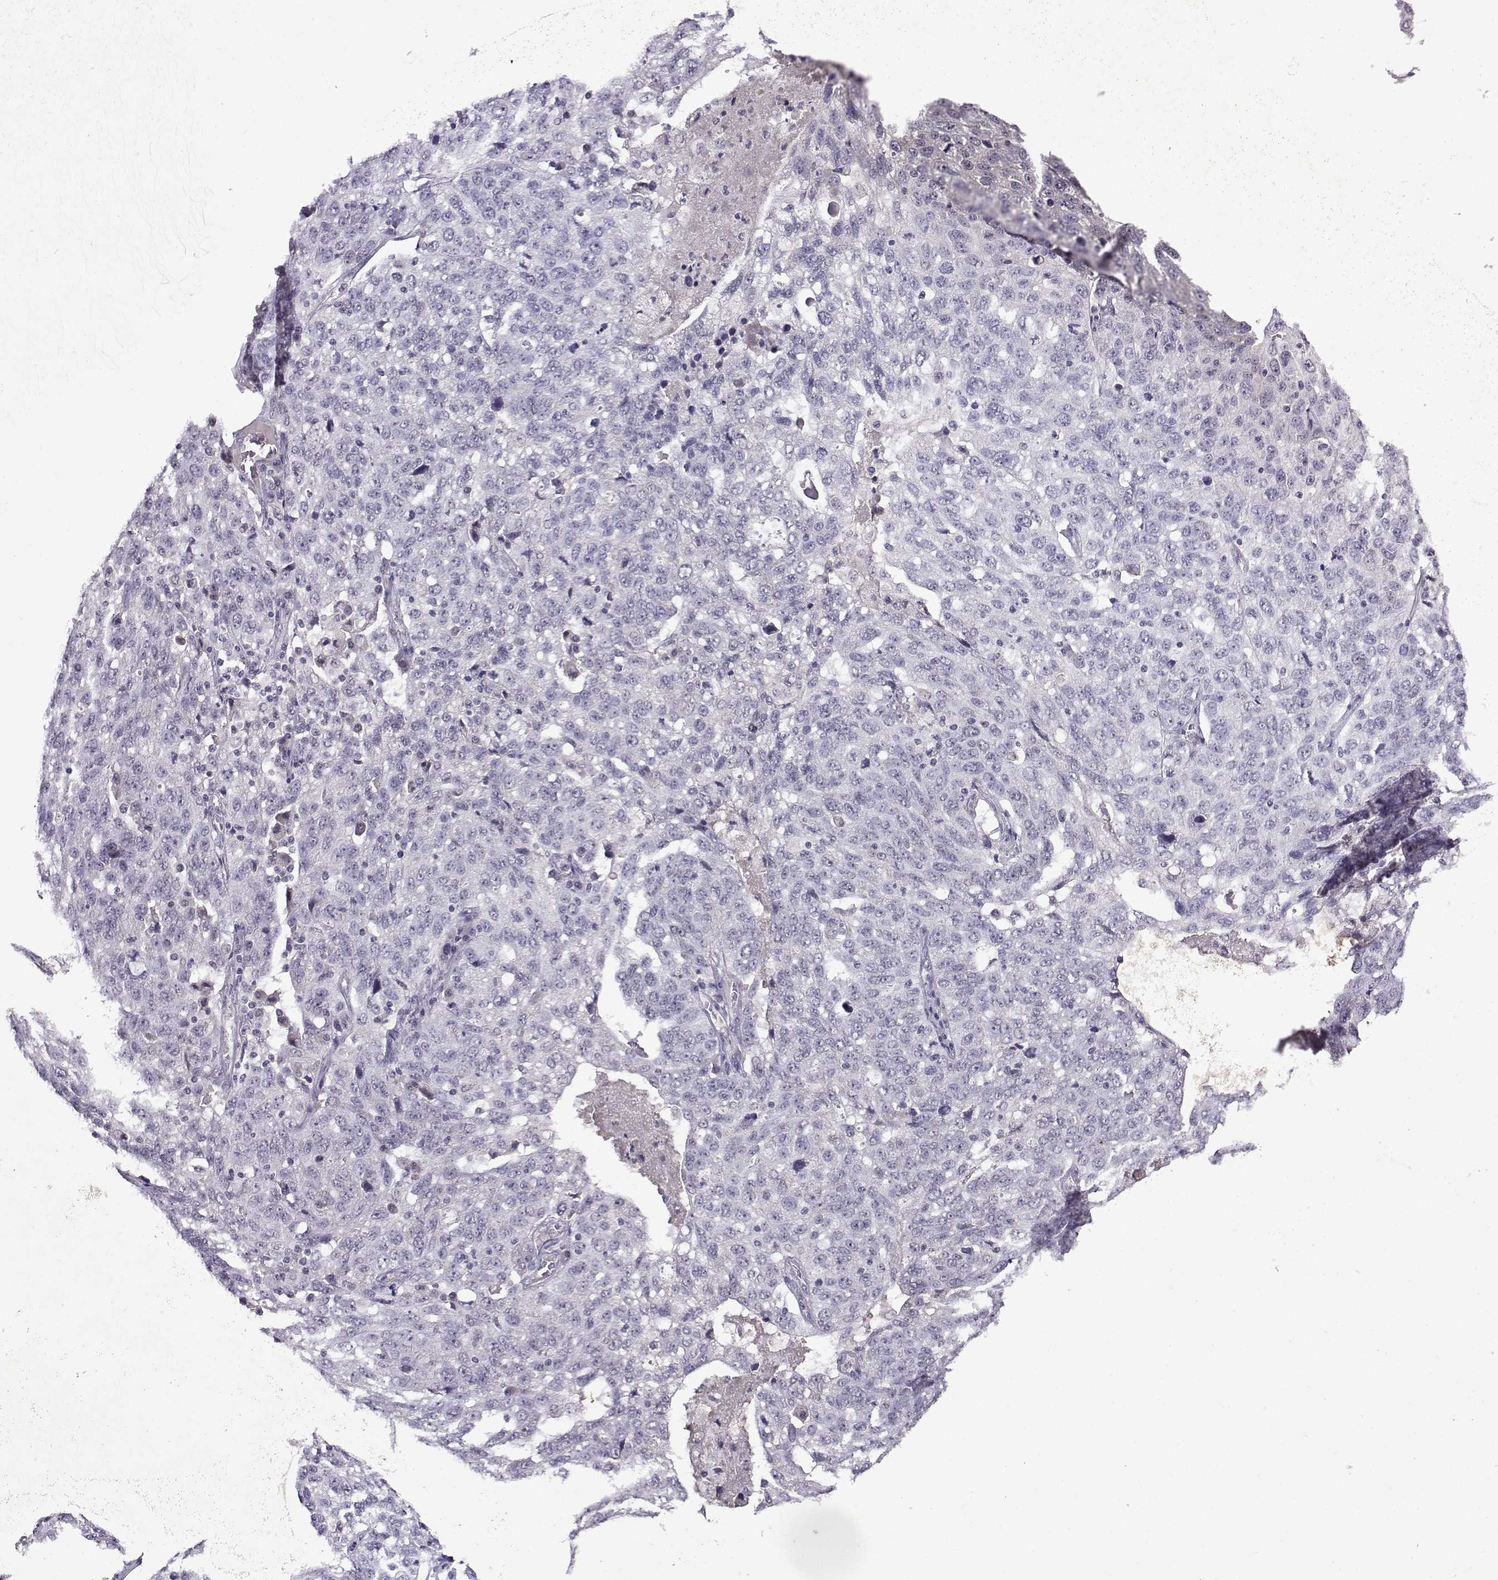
{"staining": {"intensity": "negative", "quantity": "none", "location": "none"}, "tissue": "ovarian cancer", "cell_type": "Tumor cells", "image_type": "cancer", "snomed": [{"axis": "morphology", "description": "Cystadenocarcinoma, serous, NOS"}, {"axis": "topography", "description": "Ovary"}], "caption": "Ovarian serous cystadenocarcinoma stained for a protein using immunohistochemistry (IHC) reveals no expression tumor cells.", "gene": "CCL28", "patient": {"sex": "female", "age": 71}}